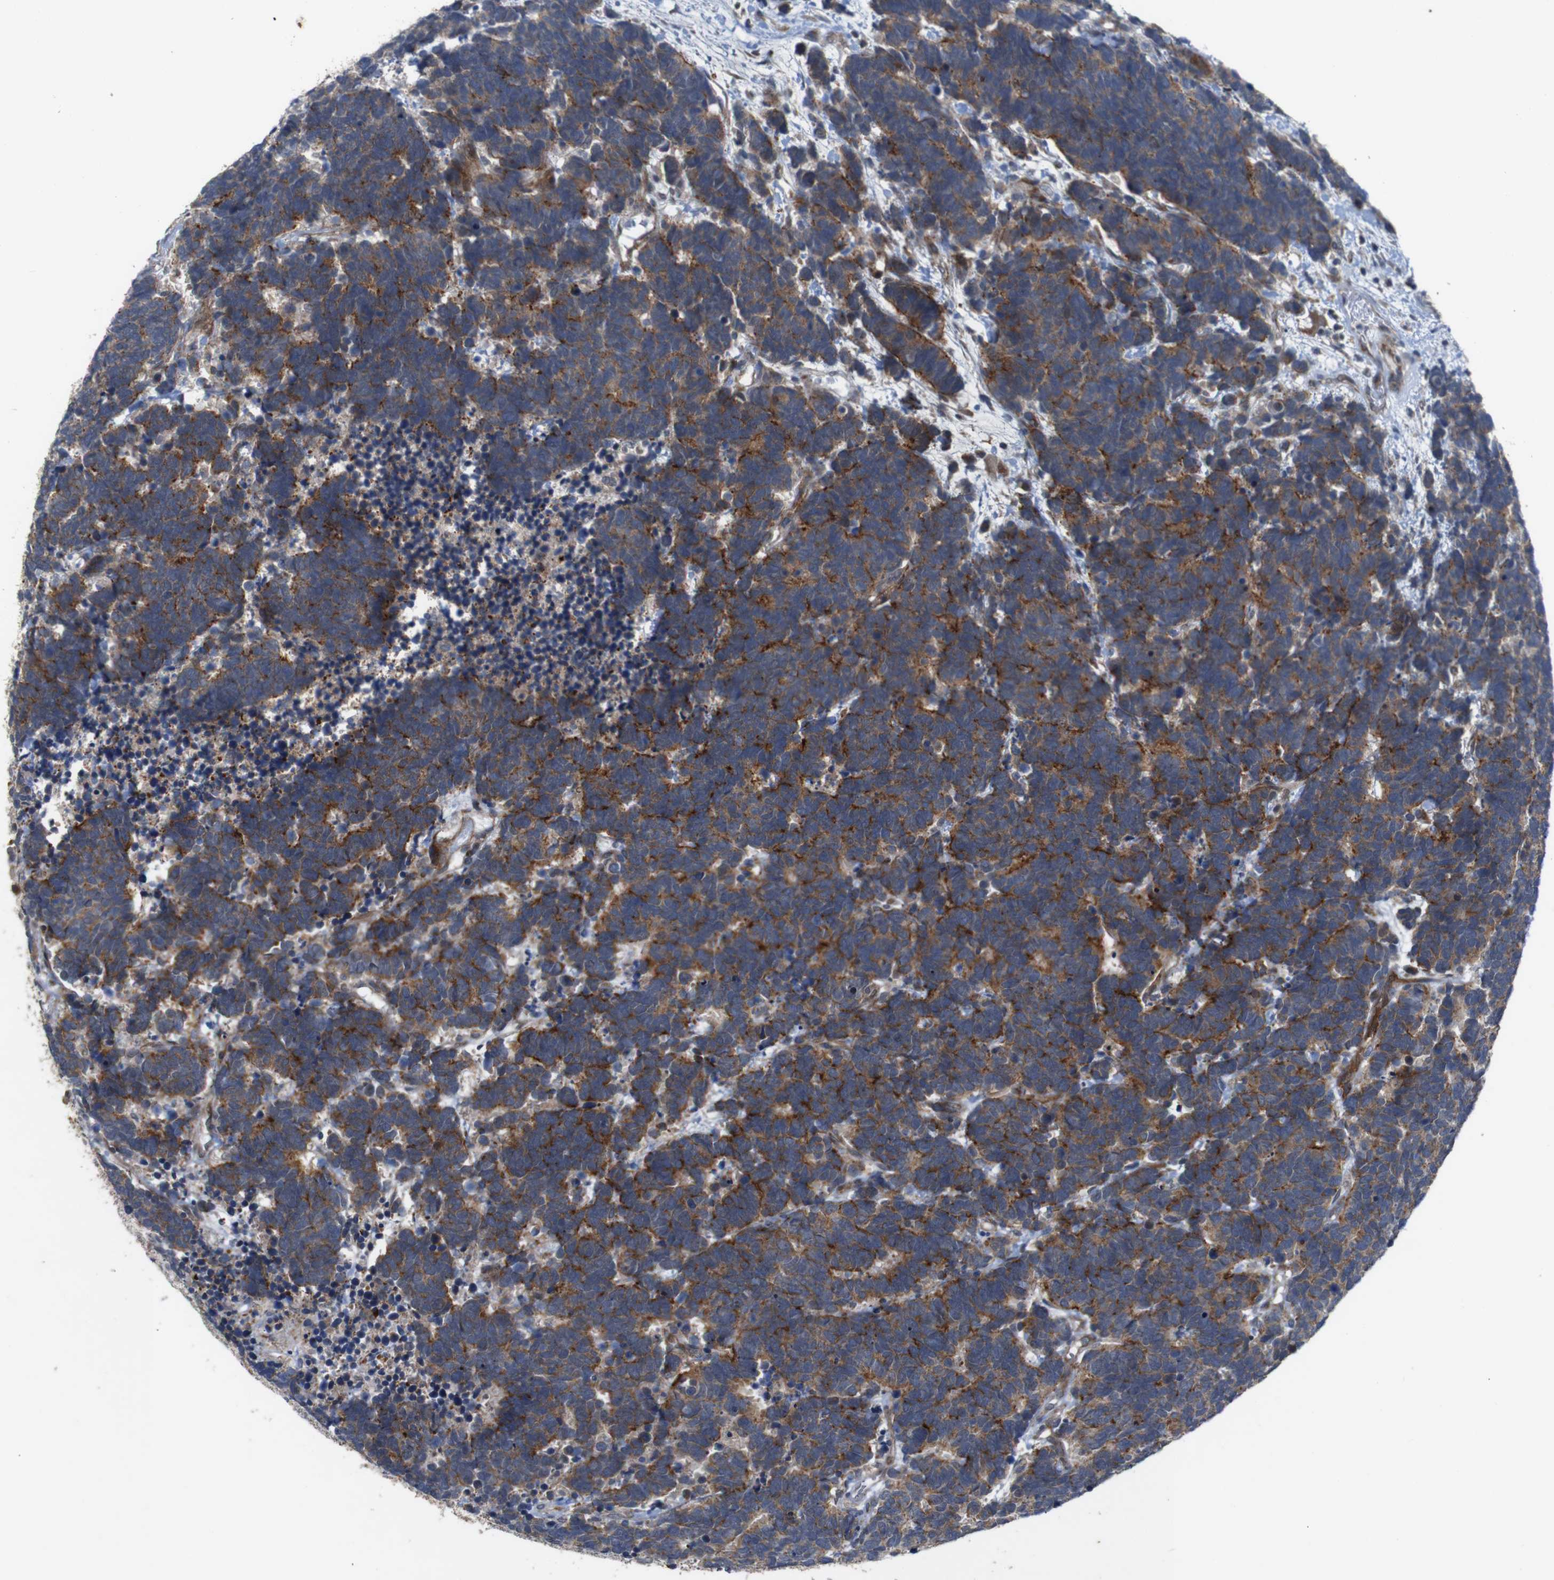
{"staining": {"intensity": "strong", "quantity": "25%-75%", "location": "cytoplasmic/membranous"}, "tissue": "carcinoid", "cell_type": "Tumor cells", "image_type": "cancer", "snomed": [{"axis": "morphology", "description": "Carcinoma, NOS"}, {"axis": "morphology", "description": "Carcinoid, malignant, NOS"}, {"axis": "topography", "description": "Urinary bladder"}], "caption": "Immunohistochemical staining of human carcinoid (malignant) reveals high levels of strong cytoplasmic/membranous protein expression in approximately 25%-75% of tumor cells. (DAB (3,3'-diaminobenzidine) IHC, brown staining for protein, blue staining for nuclei).", "gene": "ATP7B", "patient": {"sex": "male", "age": 57}}